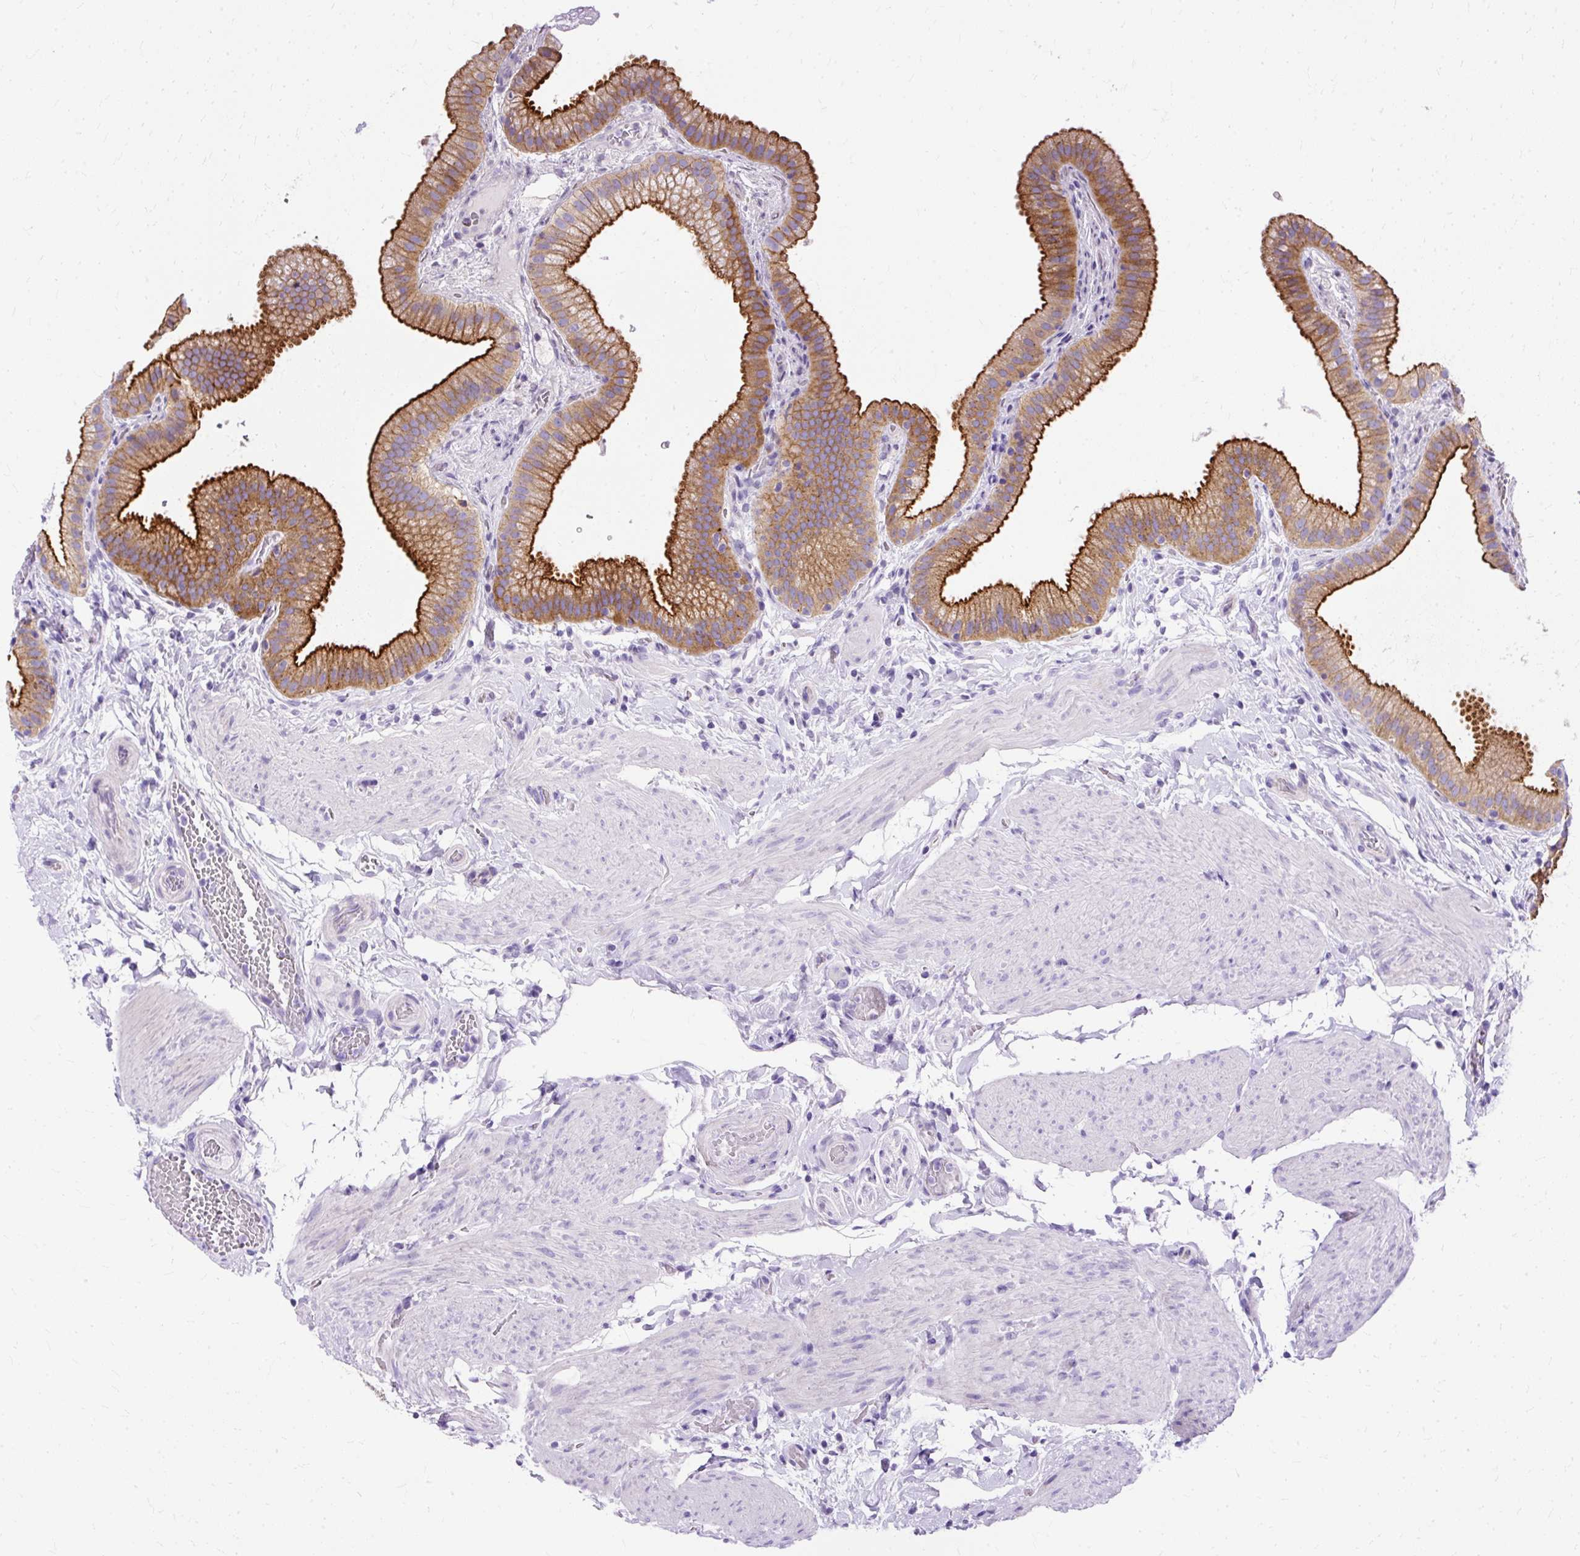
{"staining": {"intensity": "strong", "quantity": ">75%", "location": "cytoplasmic/membranous"}, "tissue": "gallbladder", "cell_type": "Glandular cells", "image_type": "normal", "snomed": [{"axis": "morphology", "description": "Normal tissue, NOS"}, {"axis": "topography", "description": "Gallbladder"}], "caption": "Protein expression analysis of normal gallbladder demonstrates strong cytoplasmic/membranous positivity in about >75% of glandular cells.", "gene": "MYO6", "patient": {"sex": "female", "age": 63}}